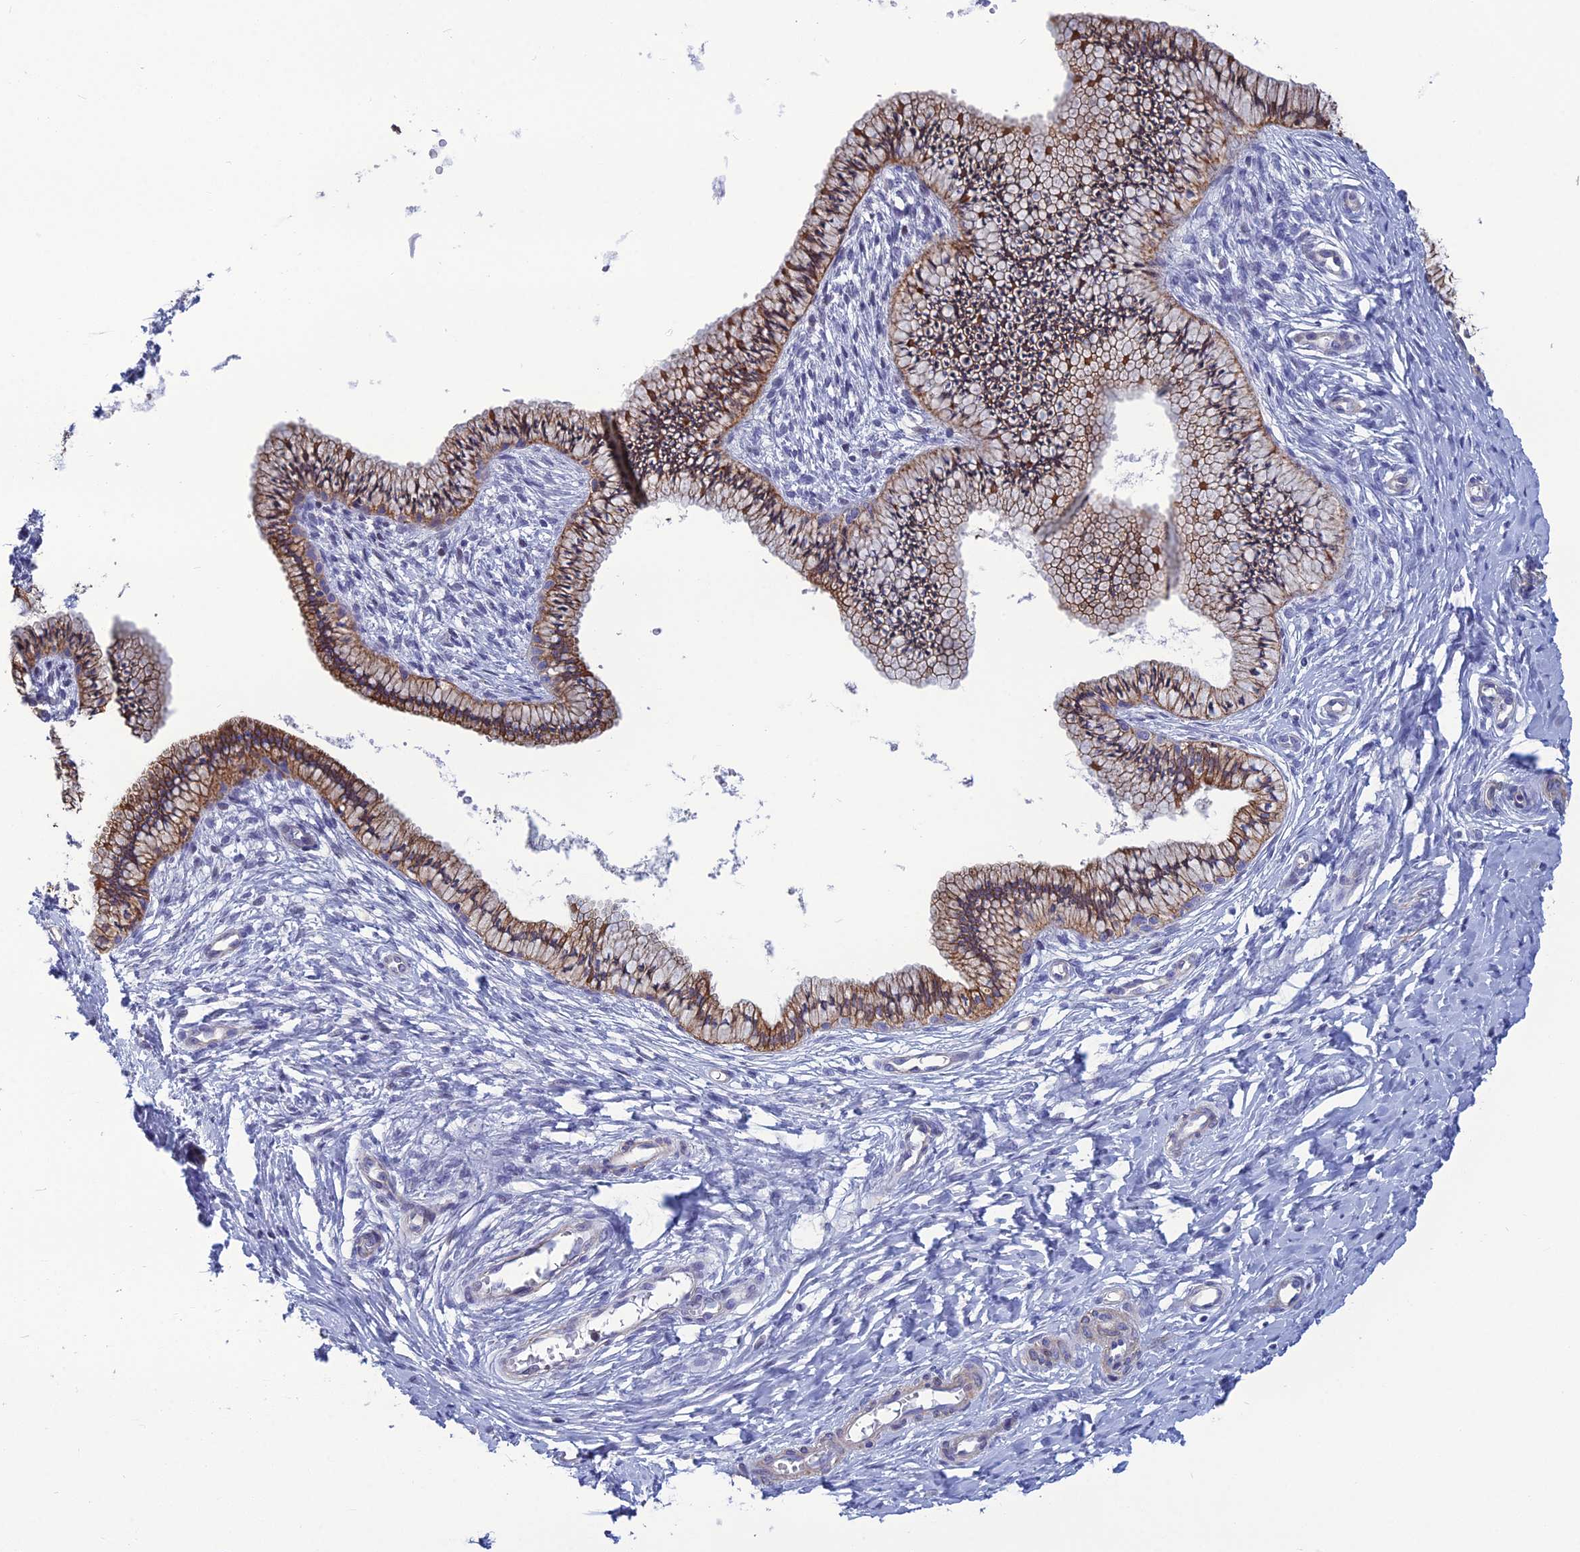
{"staining": {"intensity": "moderate", "quantity": ">75%", "location": "cytoplasmic/membranous"}, "tissue": "cervix", "cell_type": "Glandular cells", "image_type": "normal", "snomed": [{"axis": "morphology", "description": "Normal tissue, NOS"}, {"axis": "topography", "description": "Cervix"}], "caption": "Immunohistochemistry (IHC) staining of unremarkable cervix, which reveals medium levels of moderate cytoplasmic/membranous expression in approximately >75% of glandular cells indicating moderate cytoplasmic/membranous protein expression. The staining was performed using DAB (3,3'-diaminobenzidine) (brown) for protein detection and nuclei were counterstained in hematoxylin (blue).", "gene": "LZTS2", "patient": {"sex": "female", "age": 36}}